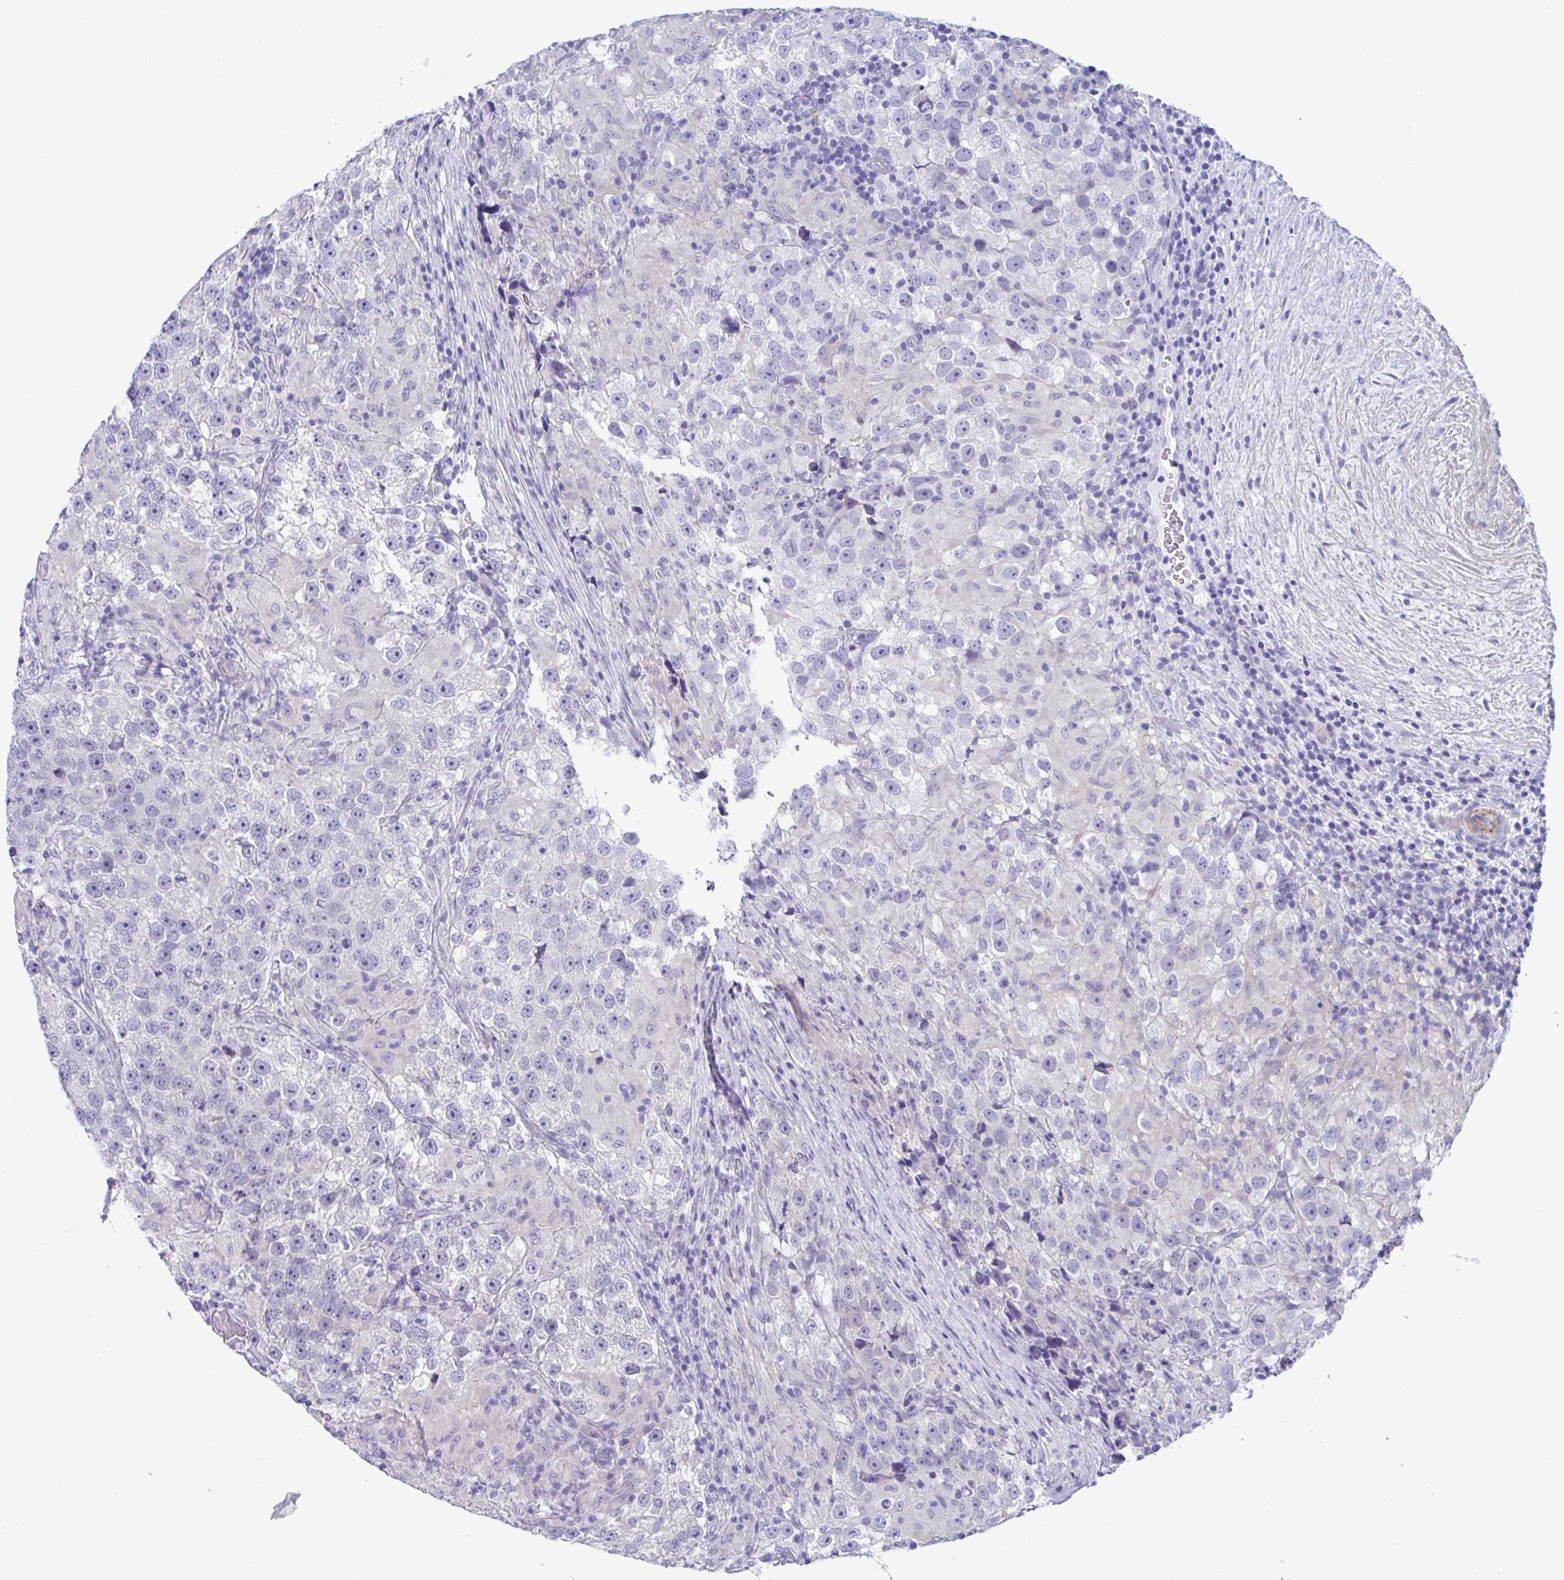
{"staining": {"intensity": "negative", "quantity": "none", "location": "none"}, "tissue": "testis cancer", "cell_type": "Tumor cells", "image_type": "cancer", "snomed": [{"axis": "morphology", "description": "Seminoma, NOS"}, {"axis": "topography", "description": "Testis"}], "caption": "This is an IHC photomicrograph of human testis cancer (seminoma). There is no expression in tumor cells.", "gene": "LPIN3", "patient": {"sex": "male", "age": 46}}